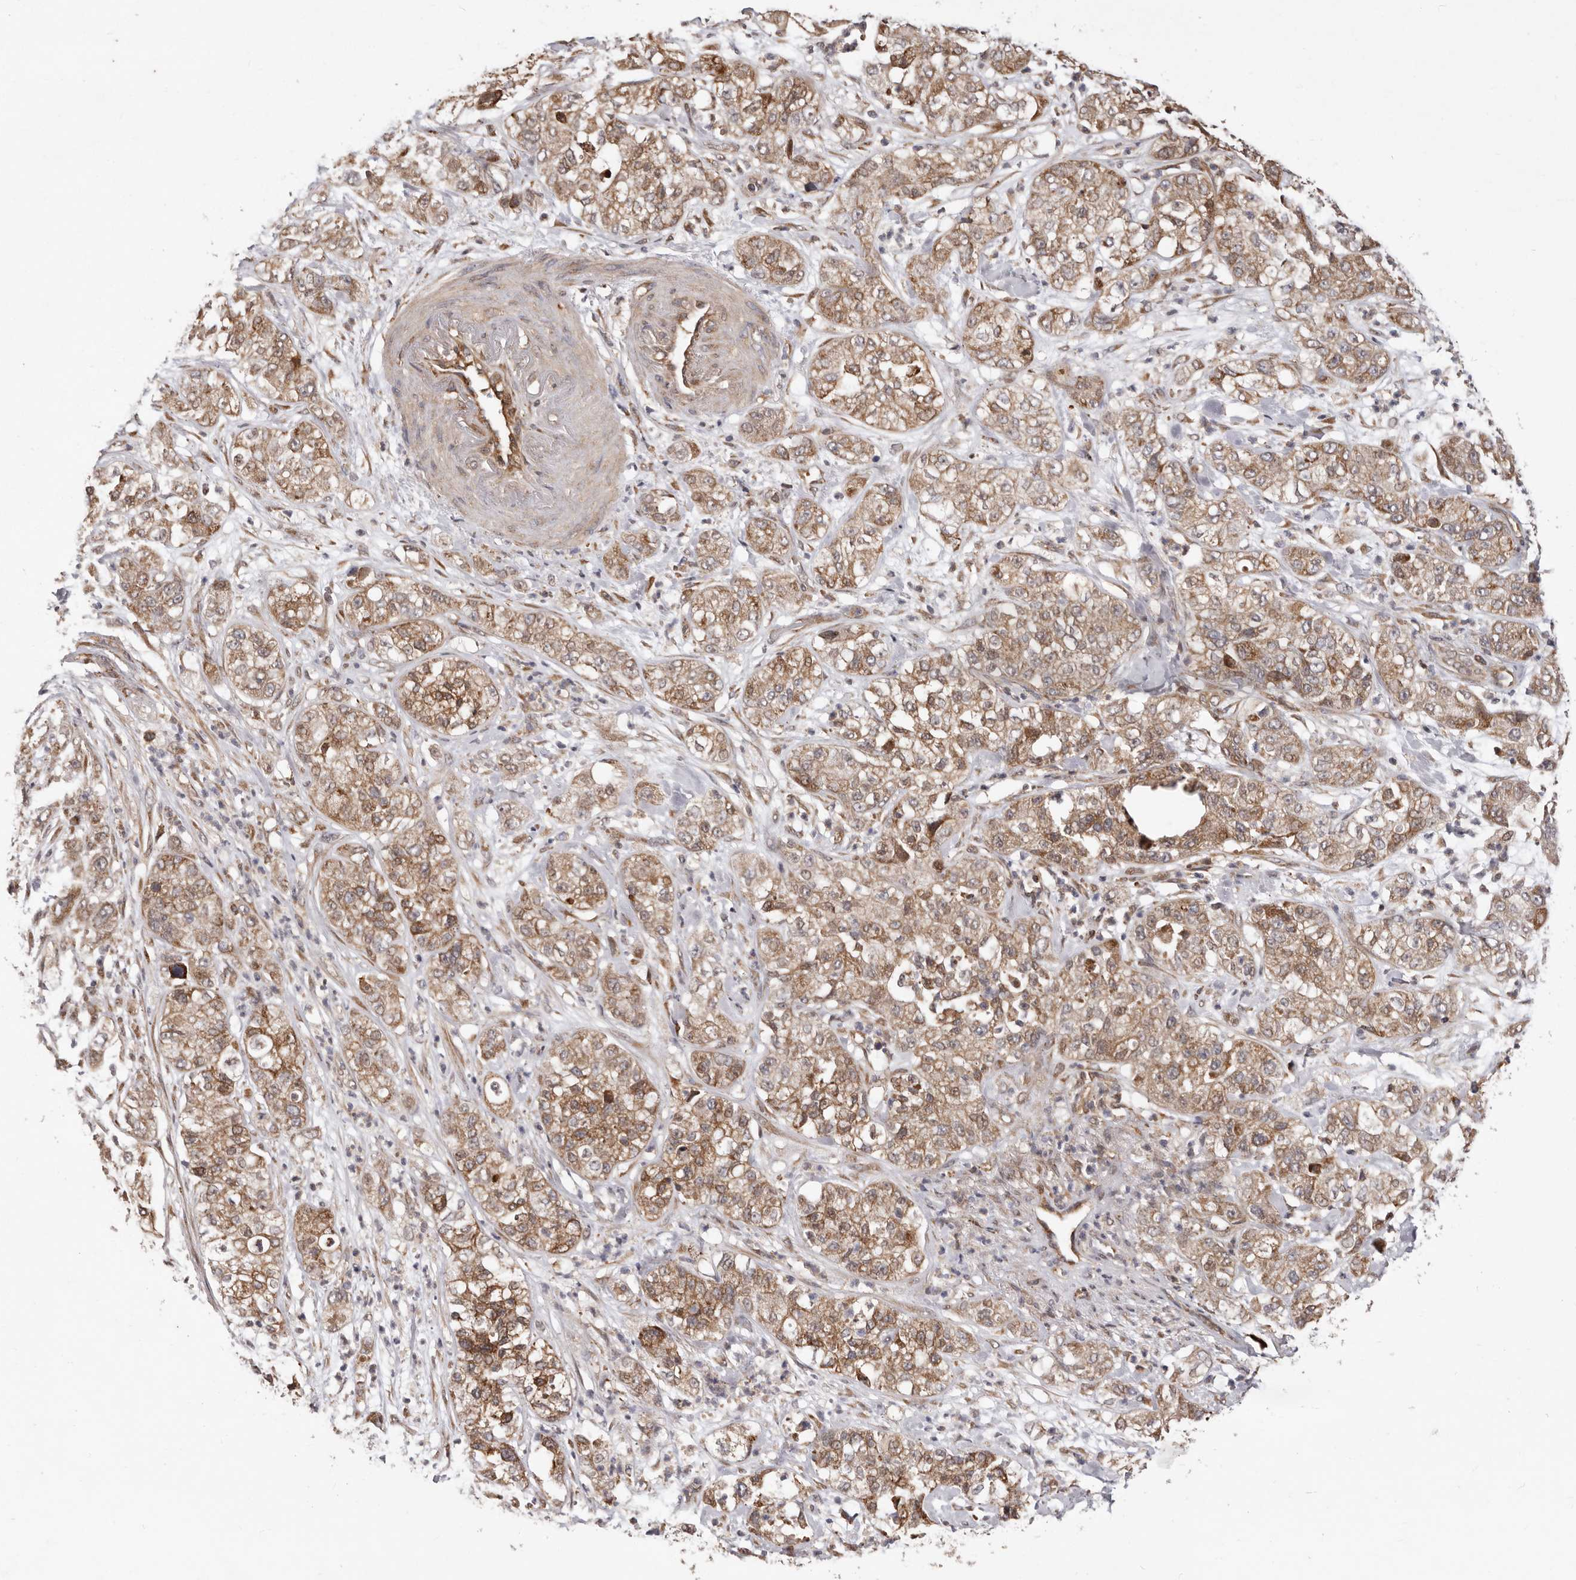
{"staining": {"intensity": "moderate", "quantity": ">75%", "location": "cytoplasmic/membranous"}, "tissue": "pancreatic cancer", "cell_type": "Tumor cells", "image_type": "cancer", "snomed": [{"axis": "morphology", "description": "Adenocarcinoma, NOS"}, {"axis": "topography", "description": "Pancreas"}], "caption": "About >75% of tumor cells in human pancreatic adenocarcinoma demonstrate moderate cytoplasmic/membranous protein positivity as visualized by brown immunohistochemical staining.", "gene": "RRM2B", "patient": {"sex": "female", "age": 78}}